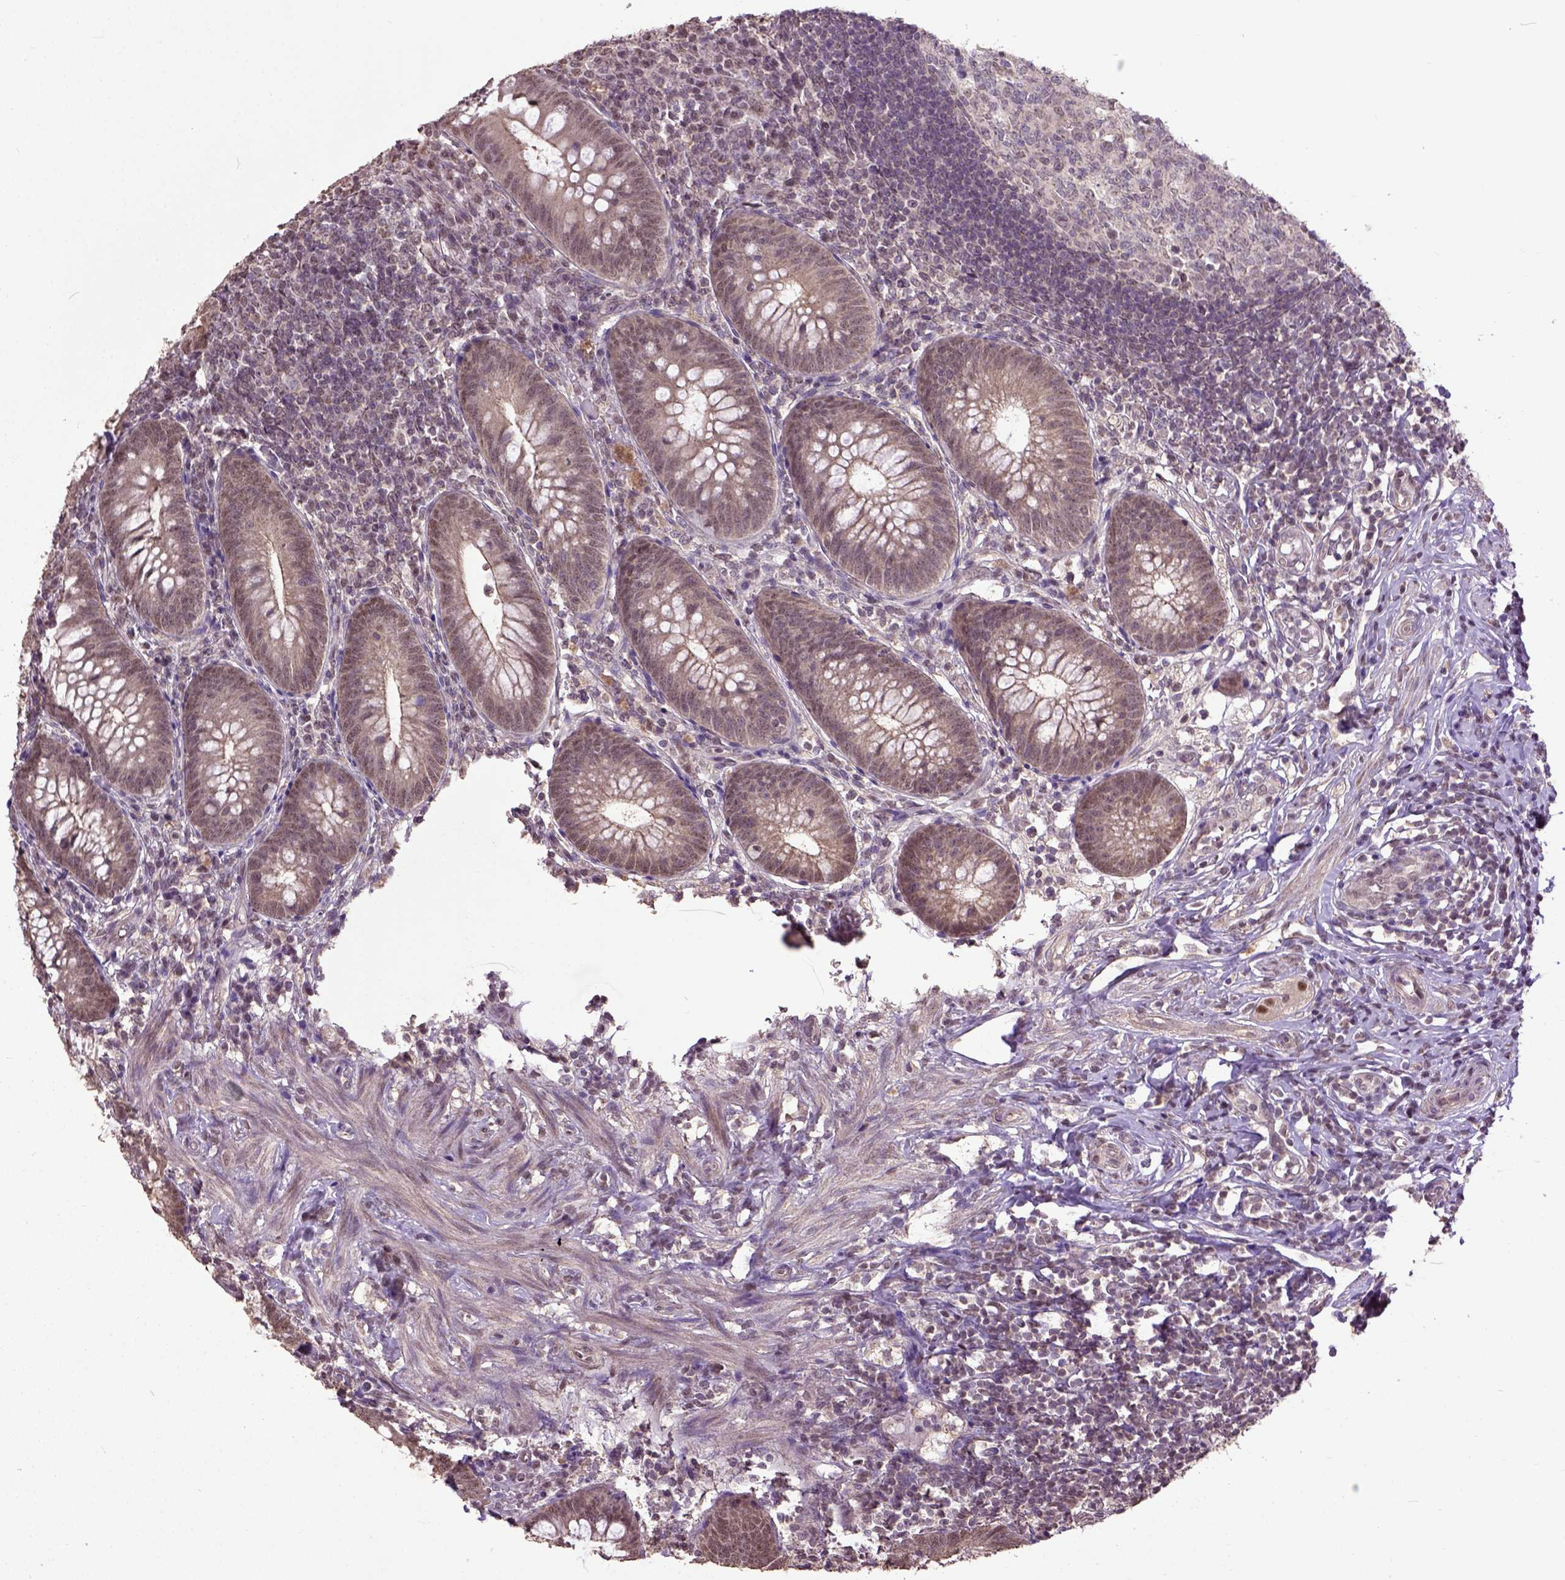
{"staining": {"intensity": "moderate", "quantity": ">75%", "location": "cytoplasmic/membranous,nuclear"}, "tissue": "appendix", "cell_type": "Glandular cells", "image_type": "normal", "snomed": [{"axis": "morphology", "description": "Normal tissue, NOS"}, {"axis": "morphology", "description": "Inflammation, NOS"}, {"axis": "topography", "description": "Appendix"}], "caption": "High-power microscopy captured an immunohistochemistry (IHC) photomicrograph of unremarkable appendix, revealing moderate cytoplasmic/membranous,nuclear expression in about >75% of glandular cells.", "gene": "UBA3", "patient": {"sex": "male", "age": 16}}